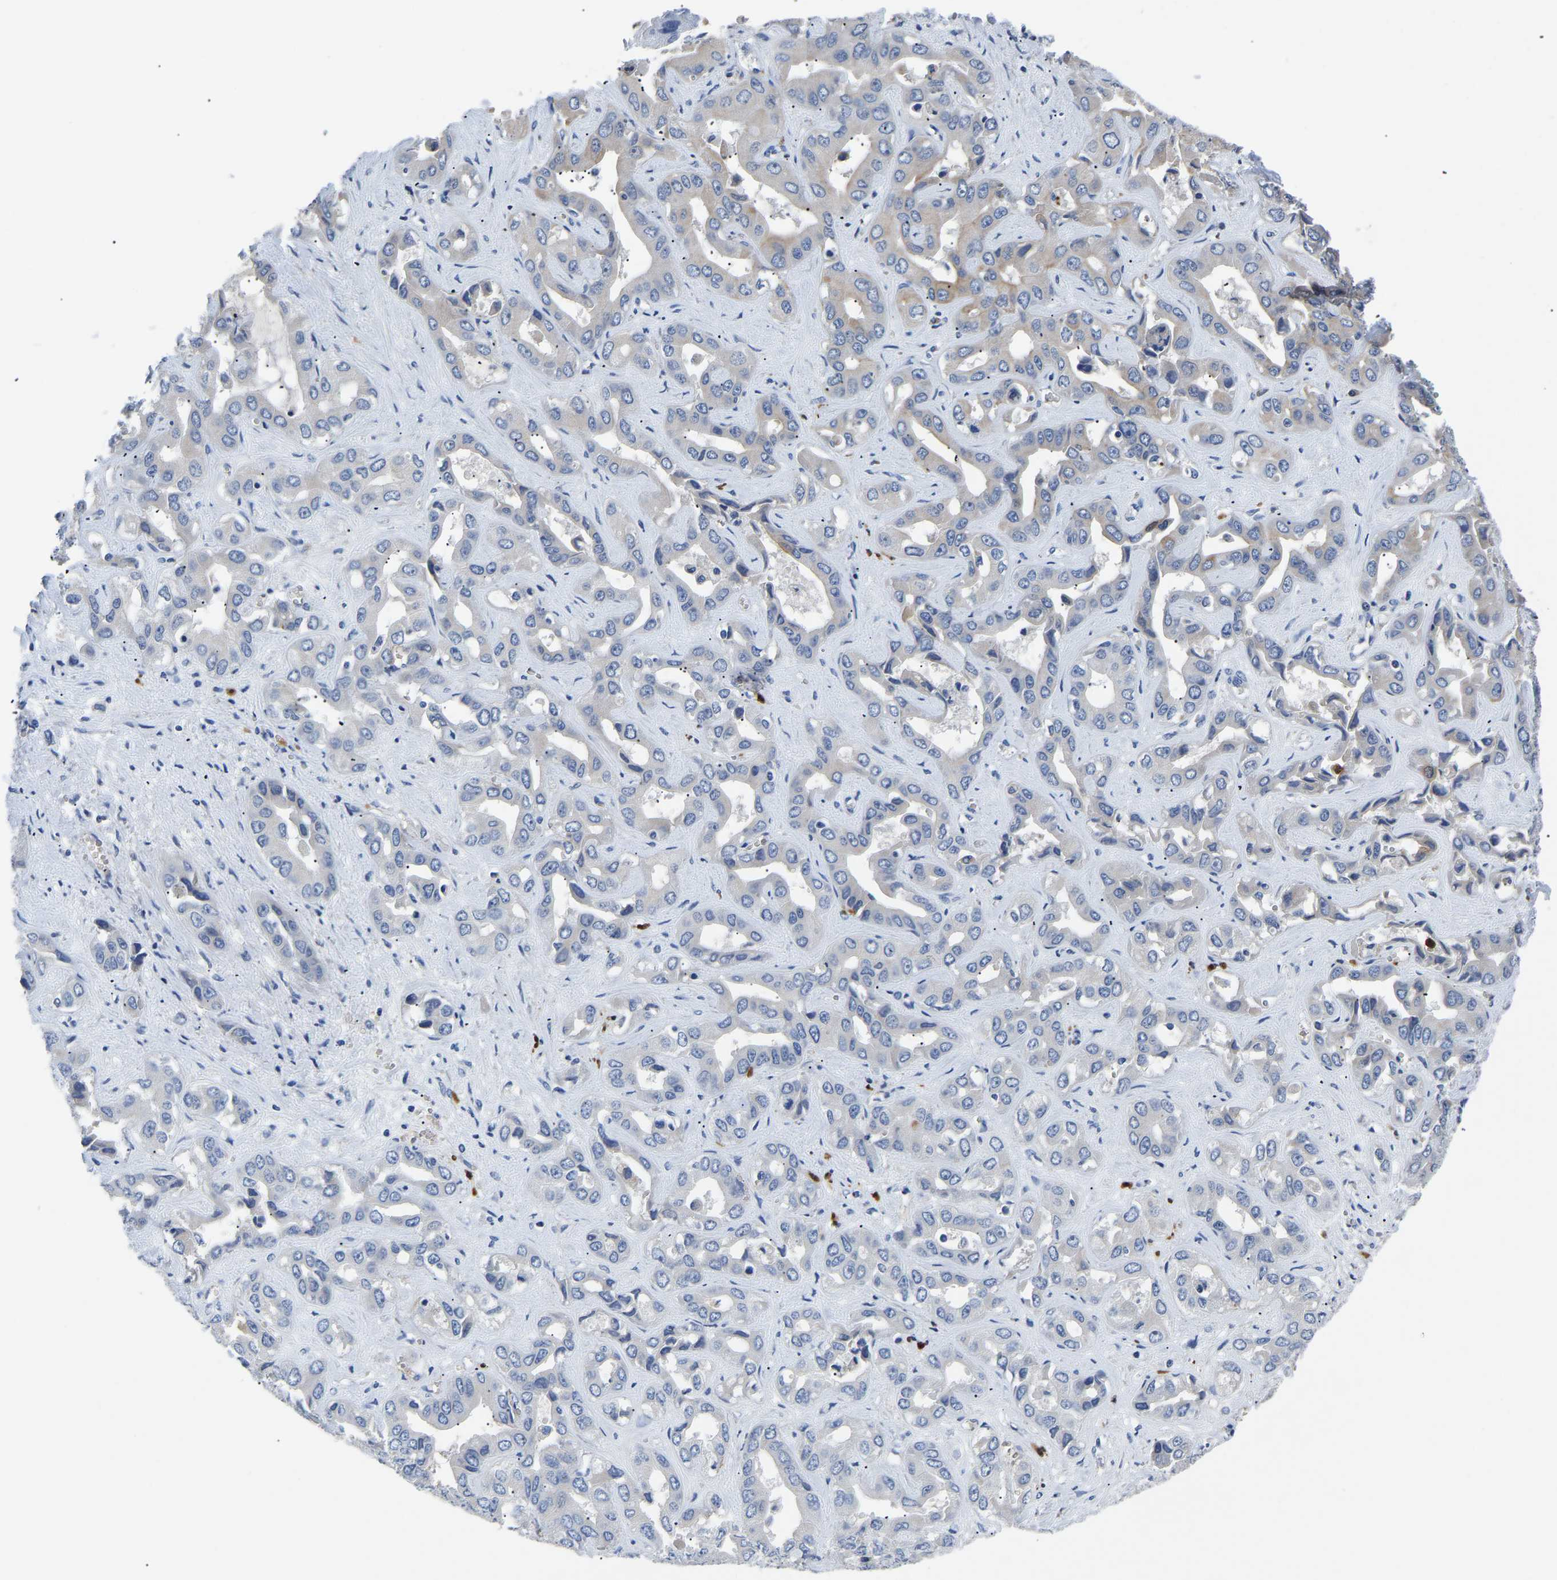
{"staining": {"intensity": "negative", "quantity": "none", "location": "none"}, "tissue": "liver cancer", "cell_type": "Tumor cells", "image_type": "cancer", "snomed": [{"axis": "morphology", "description": "Cholangiocarcinoma"}, {"axis": "topography", "description": "Liver"}], "caption": "Tumor cells show no significant expression in liver cancer.", "gene": "TOR1B", "patient": {"sex": "female", "age": 52}}